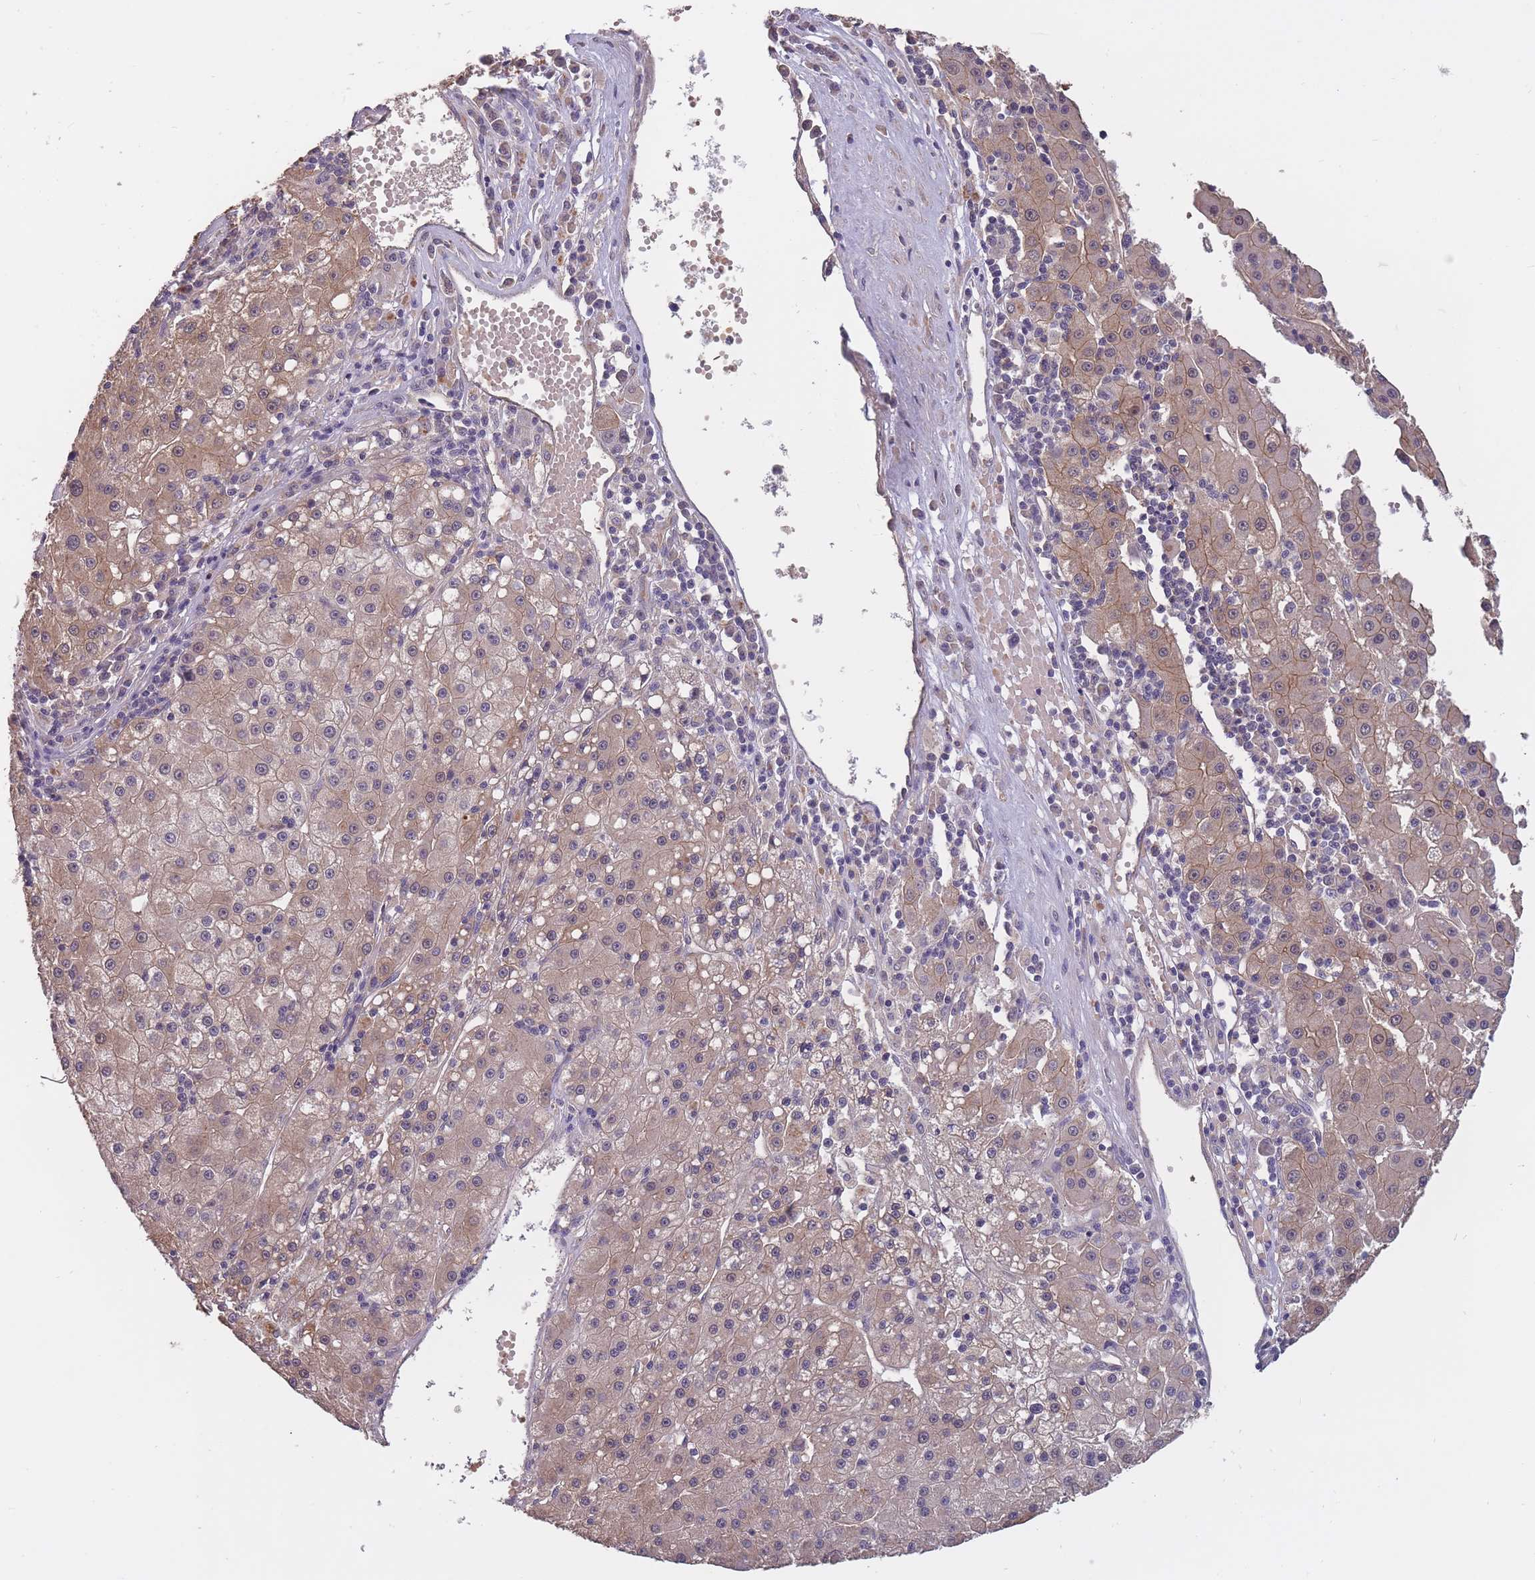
{"staining": {"intensity": "weak", "quantity": "25%-75%", "location": "cytoplasmic/membranous"}, "tissue": "liver cancer", "cell_type": "Tumor cells", "image_type": "cancer", "snomed": [{"axis": "morphology", "description": "Carcinoma, Hepatocellular, NOS"}, {"axis": "topography", "description": "Liver"}], "caption": "A brown stain shows weak cytoplasmic/membranous staining of a protein in human hepatocellular carcinoma (liver) tumor cells.", "gene": "KIAA1755", "patient": {"sex": "male", "age": 76}}